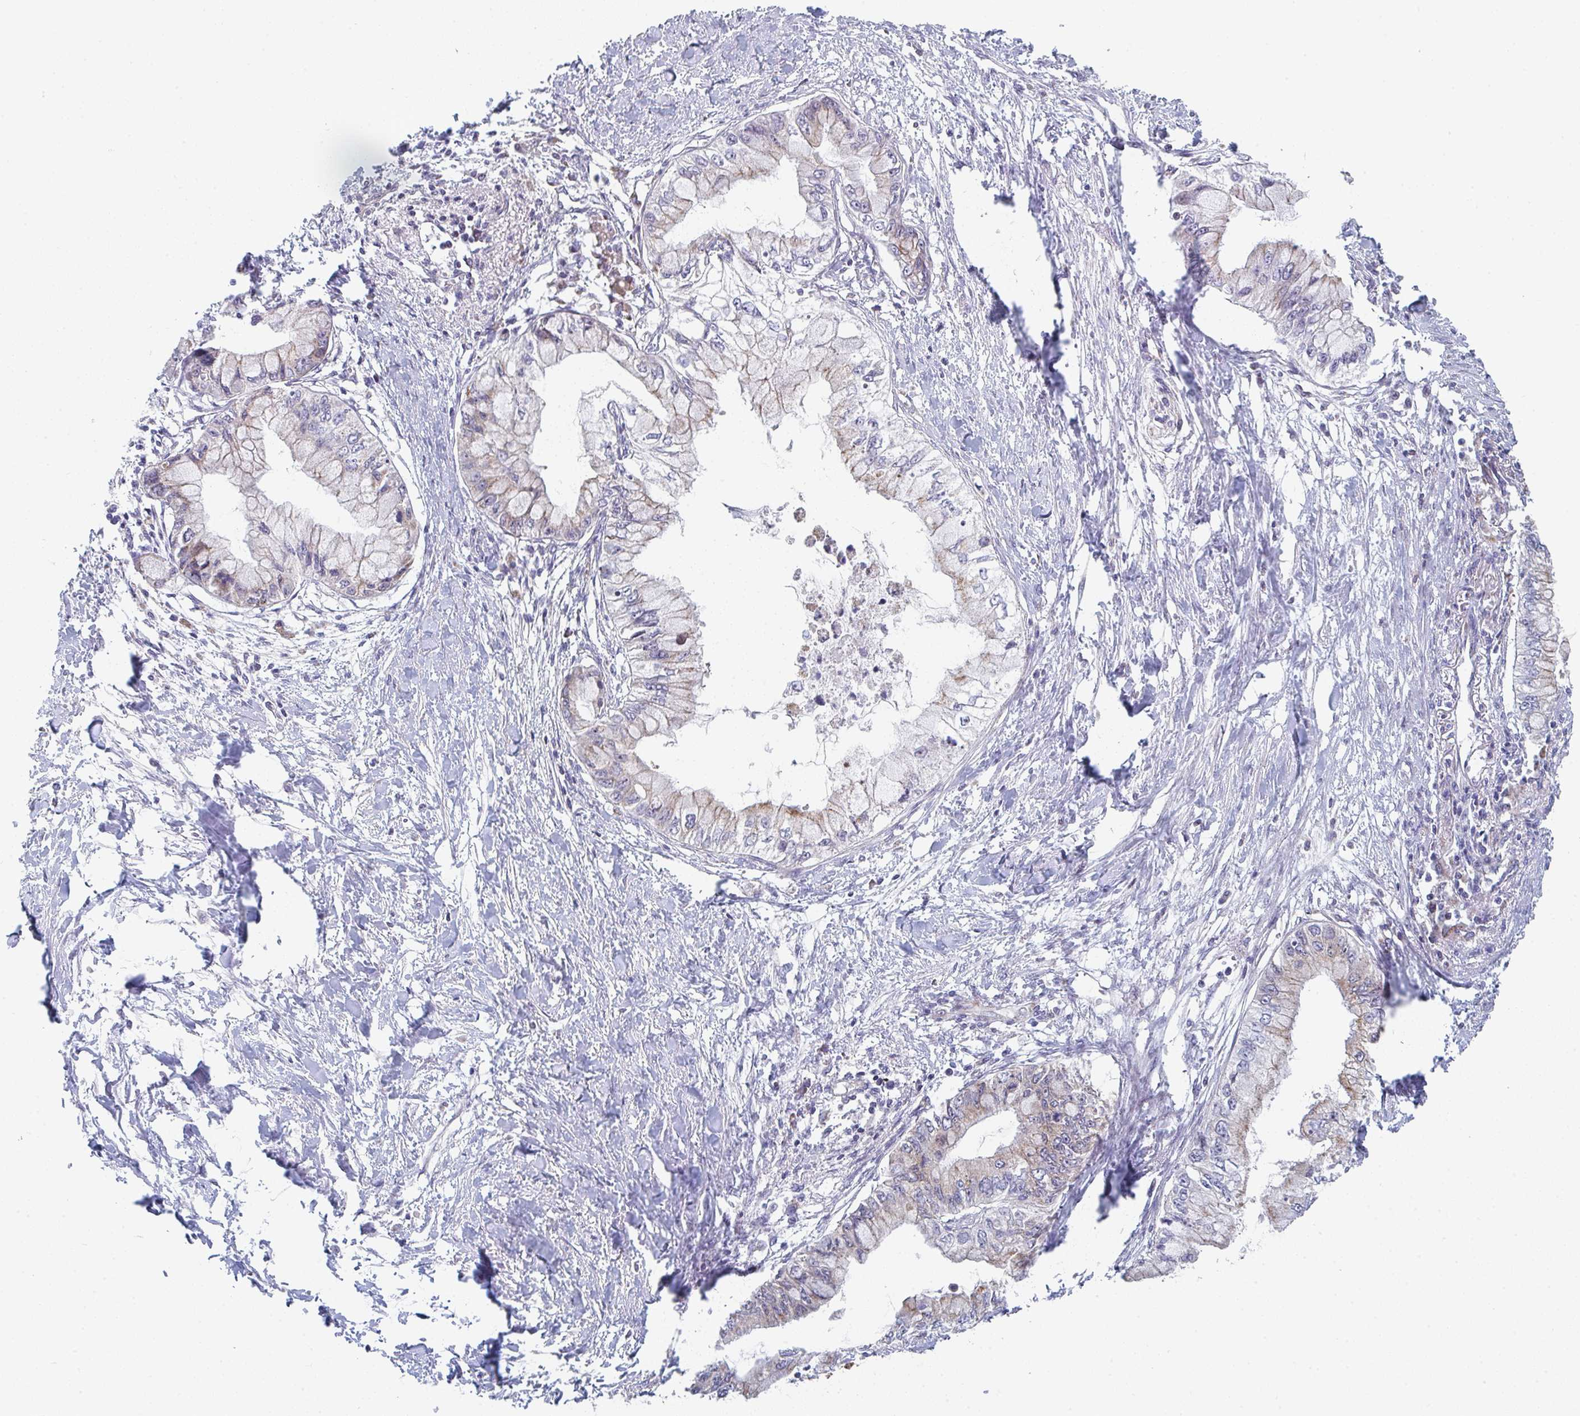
{"staining": {"intensity": "weak", "quantity": "25%-75%", "location": "cytoplasmic/membranous"}, "tissue": "pancreatic cancer", "cell_type": "Tumor cells", "image_type": "cancer", "snomed": [{"axis": "morphology", "description": "Adenocarcinoma, NOS"}, {"axis": "topography", "description": "Pancreas"}], "caption": "Tumor cells show weak cytoplasmic/membranous staining in about 25%-75% of cells in pancreatic cancer.", "gene": "ZNF644", "patient": {"sex": "male", "age": 48}}